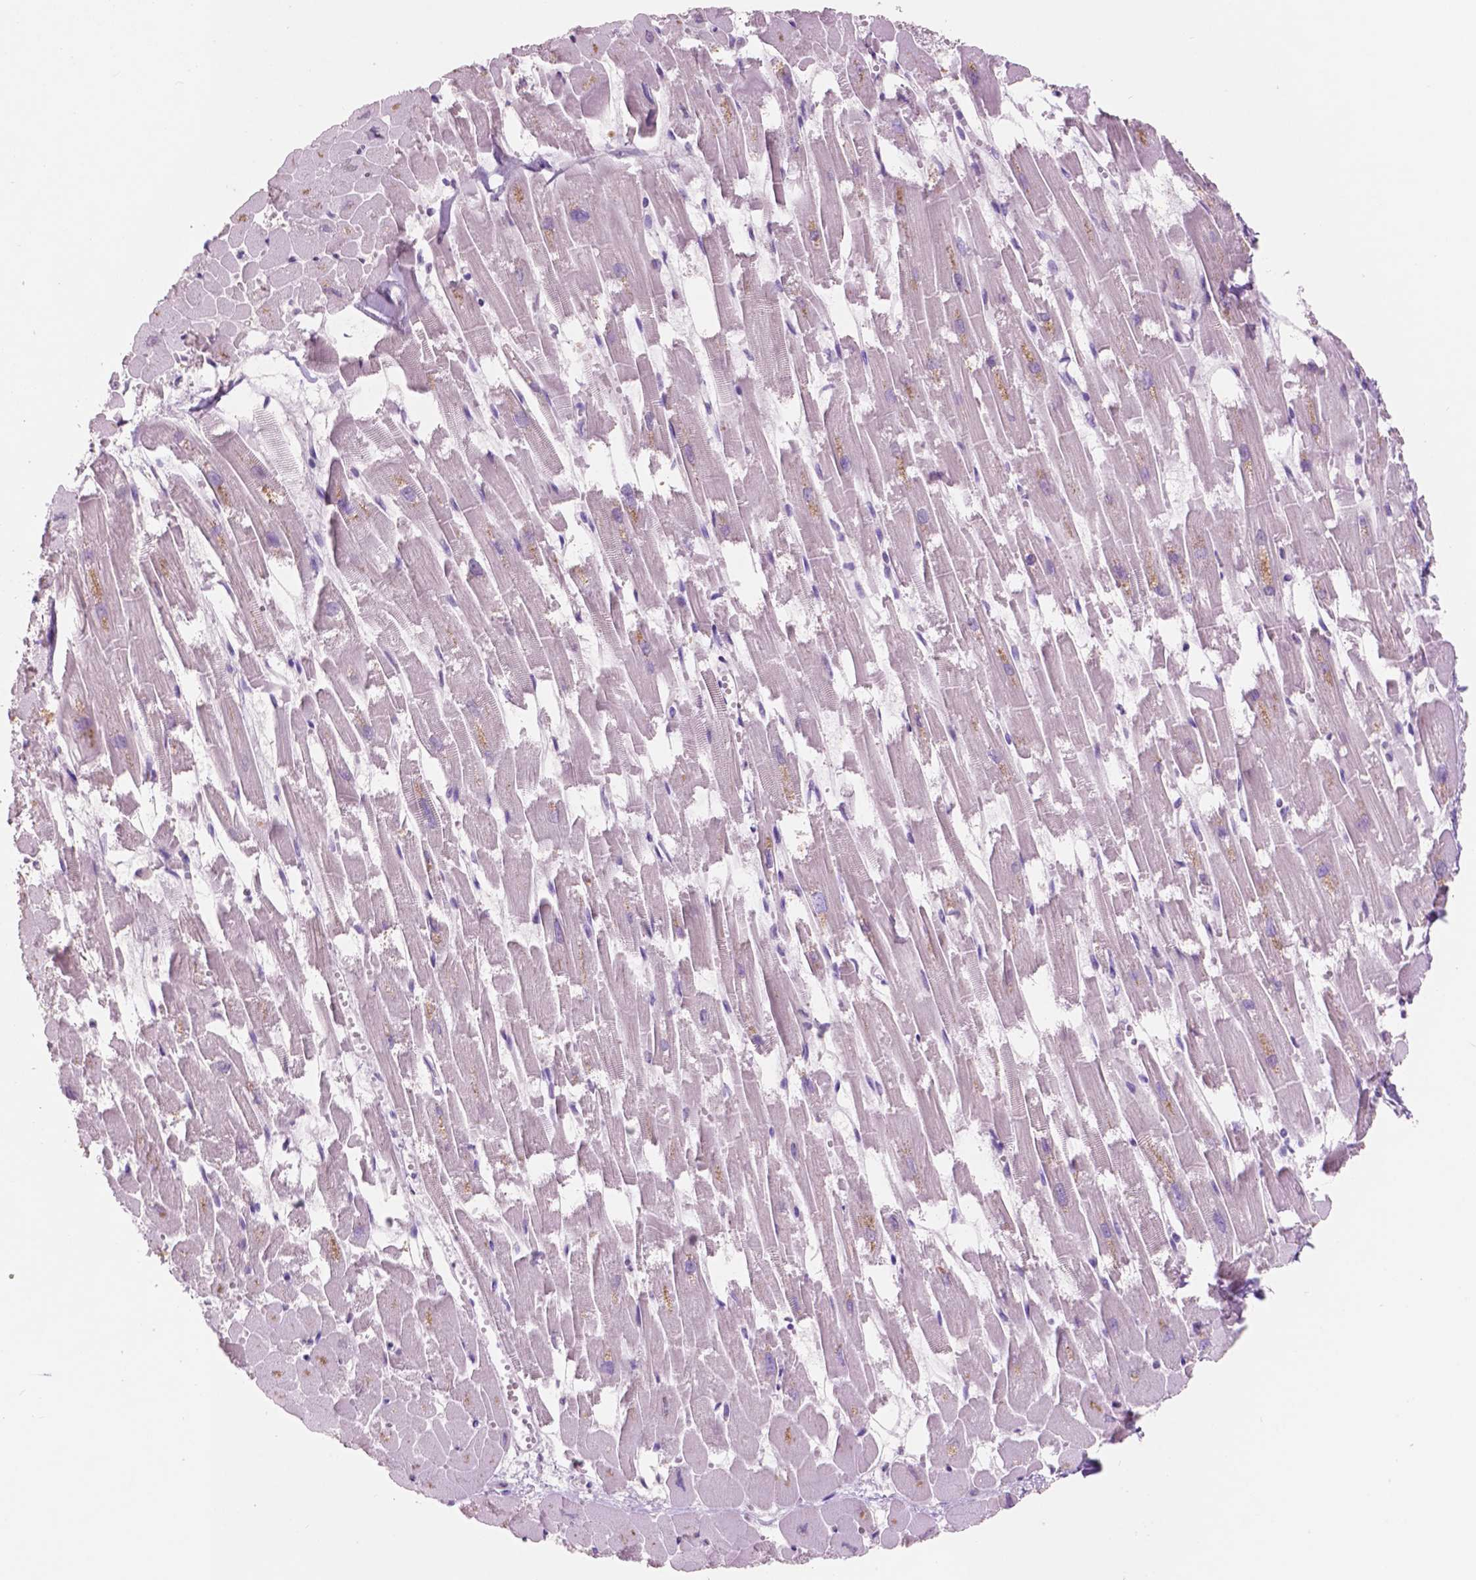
{"staining": {"intensity": "negative", "quantity": "none", "location": "none"}, "tissue": "heart muscle", "cell_type": "Cardiomyocytes", "image_type": "normal", "snomed": [{"axis": "morphology", "description": "Normal tissue, NOS"}, {"axis": "topography", "description": "Heart"}], "caption": "Cardiomyocytes show no significant staining in normal heart muscle.", "gene": "IDO1", "patient": {"sex": "female", "age": 52}}